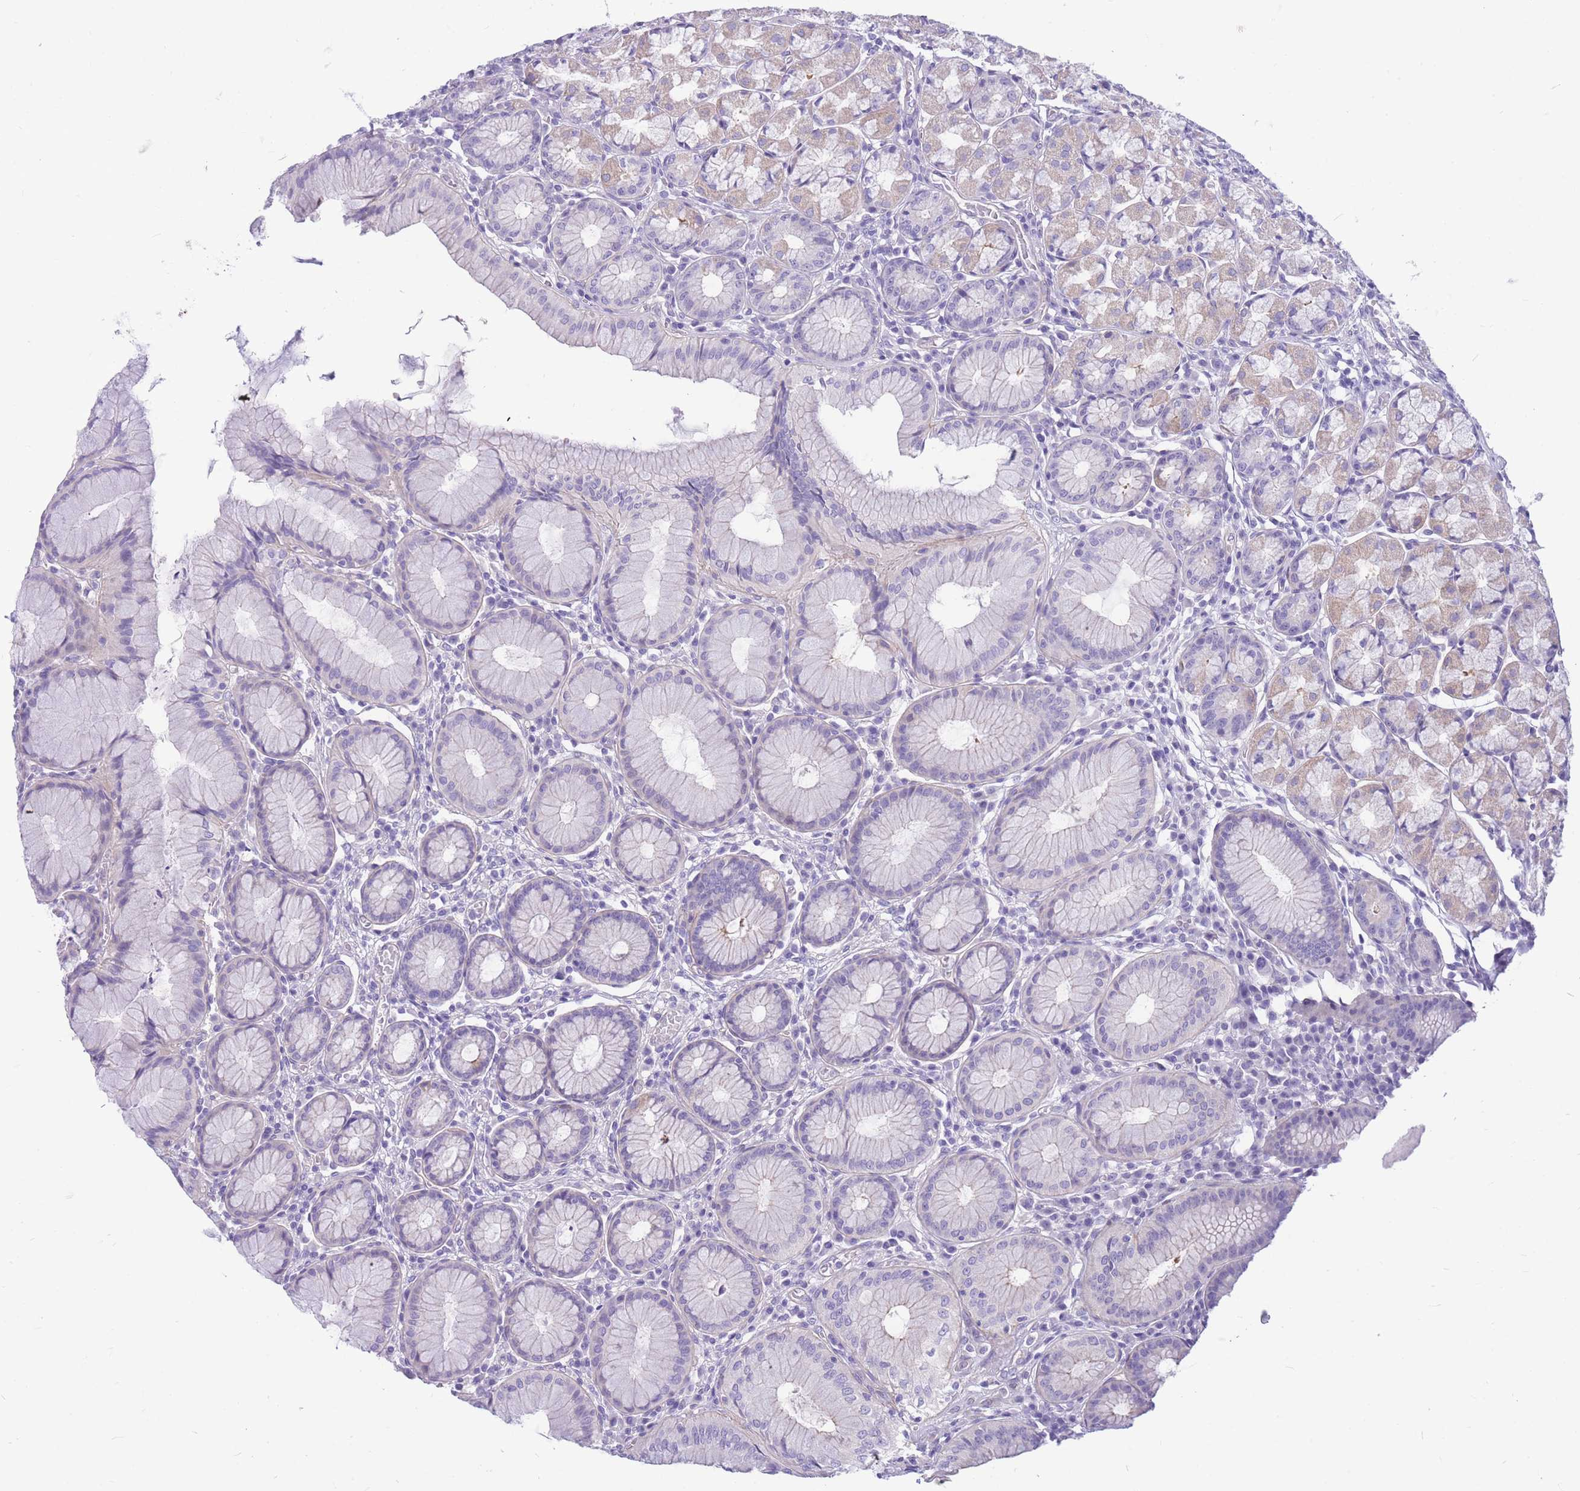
{"staining": {"intensity": "weak", "quantity": "25%-75%", "location": "cytoplasmic/membranous"}, "tissue": "stomach", "cell_type": "Glandular cells", "image_type": "normal", "snomed": [{"axis": "morphology", "description": "Normal tissue, NOS"}, {"axis": "topography", "description": "Stomach"}], "caption": "Immunohistochemical staining of normal stomach shows weak cytoplasmic/membranous protein expression in about 25%-75% of glandular cells.", "gene": "ZNF311", "patient": {"sex": "male", "age": 55}}